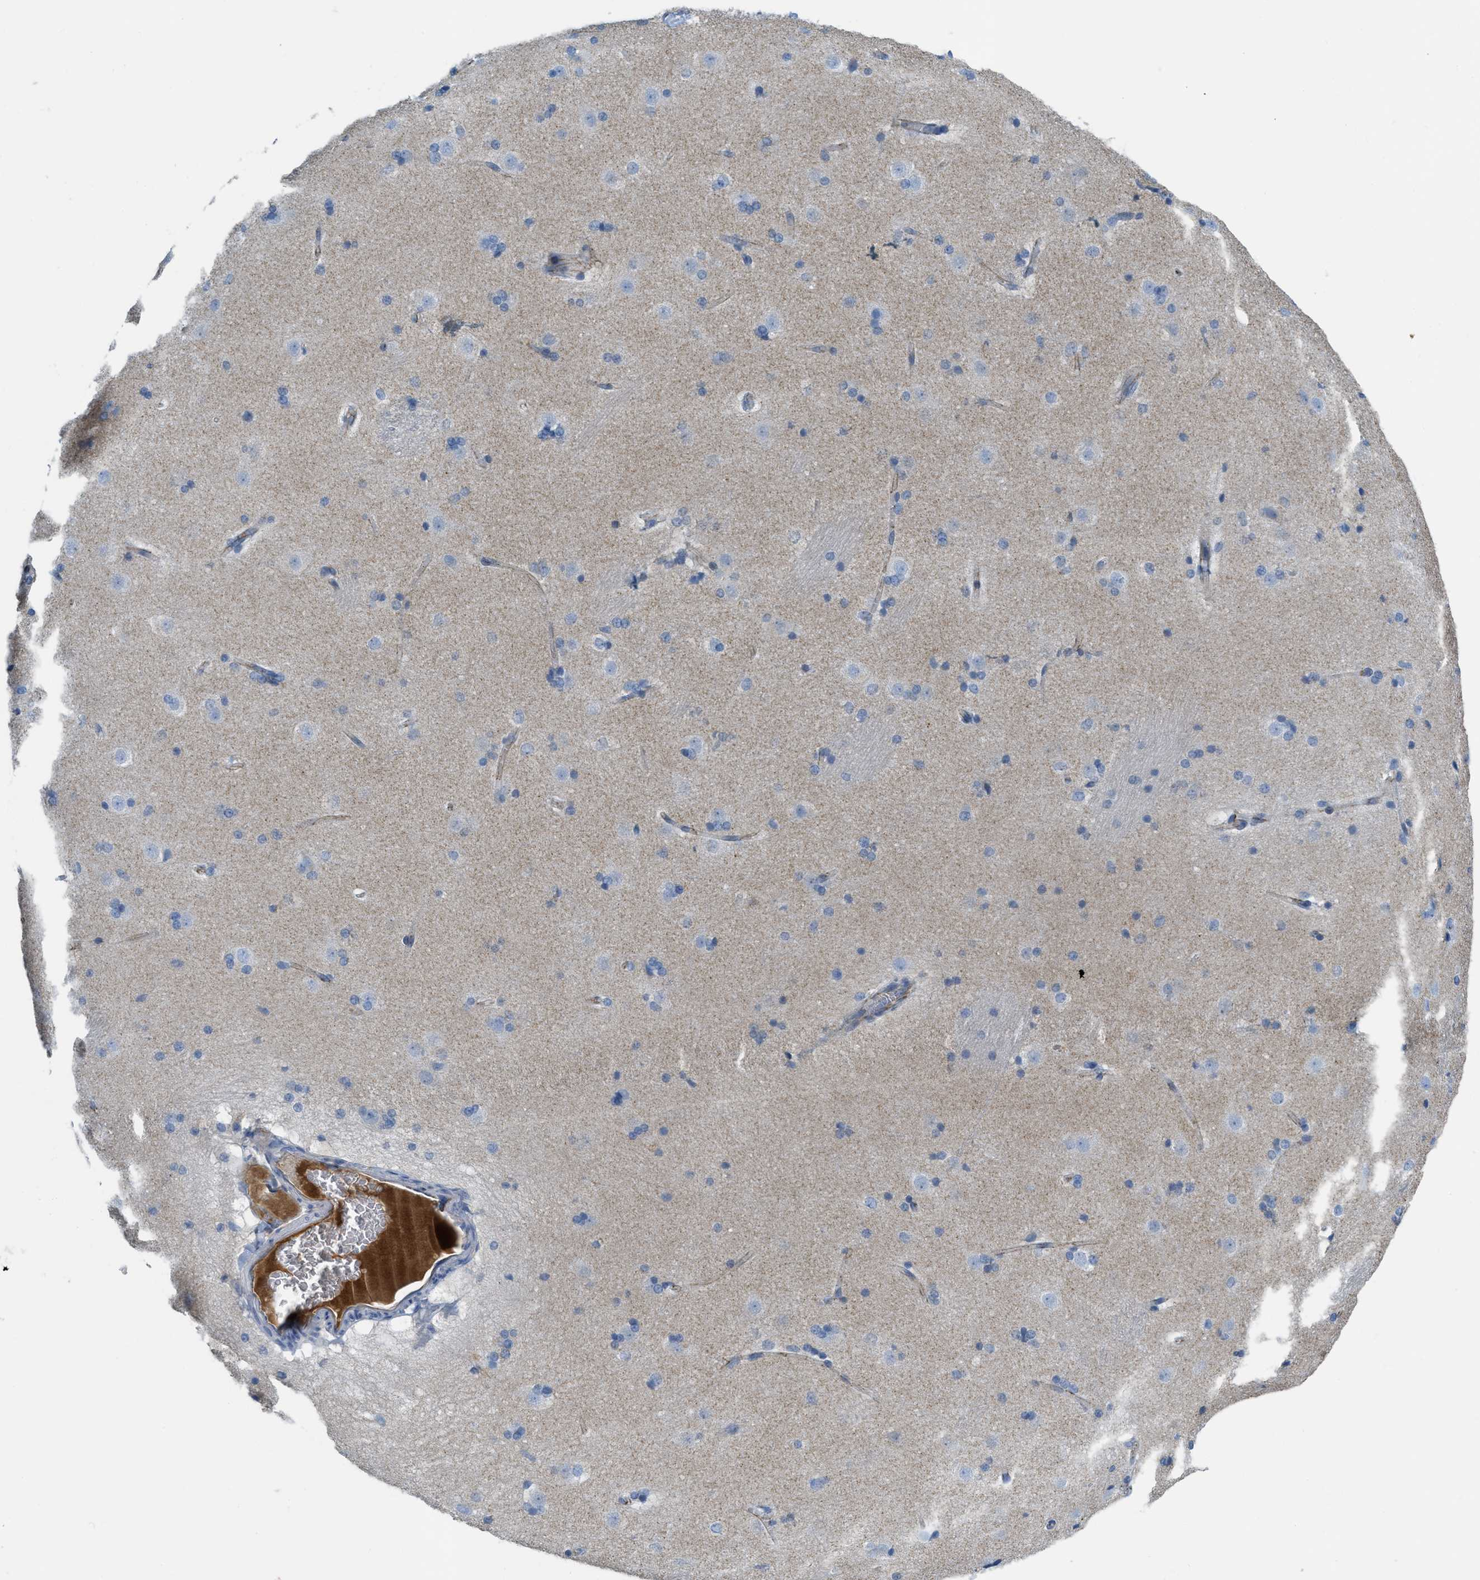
{"staining": {"intensity": "negative", "quantity": "none", "location": "none"}, "tissue": "caudate", "cell_type": "Glial cells", "image_type": "normal", "snomed": [{"axis": "morphology", "description": "Normal tissue, NOS"}, {"axis": "topography", "description": "Lateral ventricle wall"}], "caption": "High power microscopy photomicrograph of an IHC histopathology image of unremarkable caudate, revealing no significant staining in glial cells. (Immunohistochemistry (ihc), brightfield microscopy, high magnification).", "gene": "CRB3", "patient": {"sex": "female", "age": 19}}